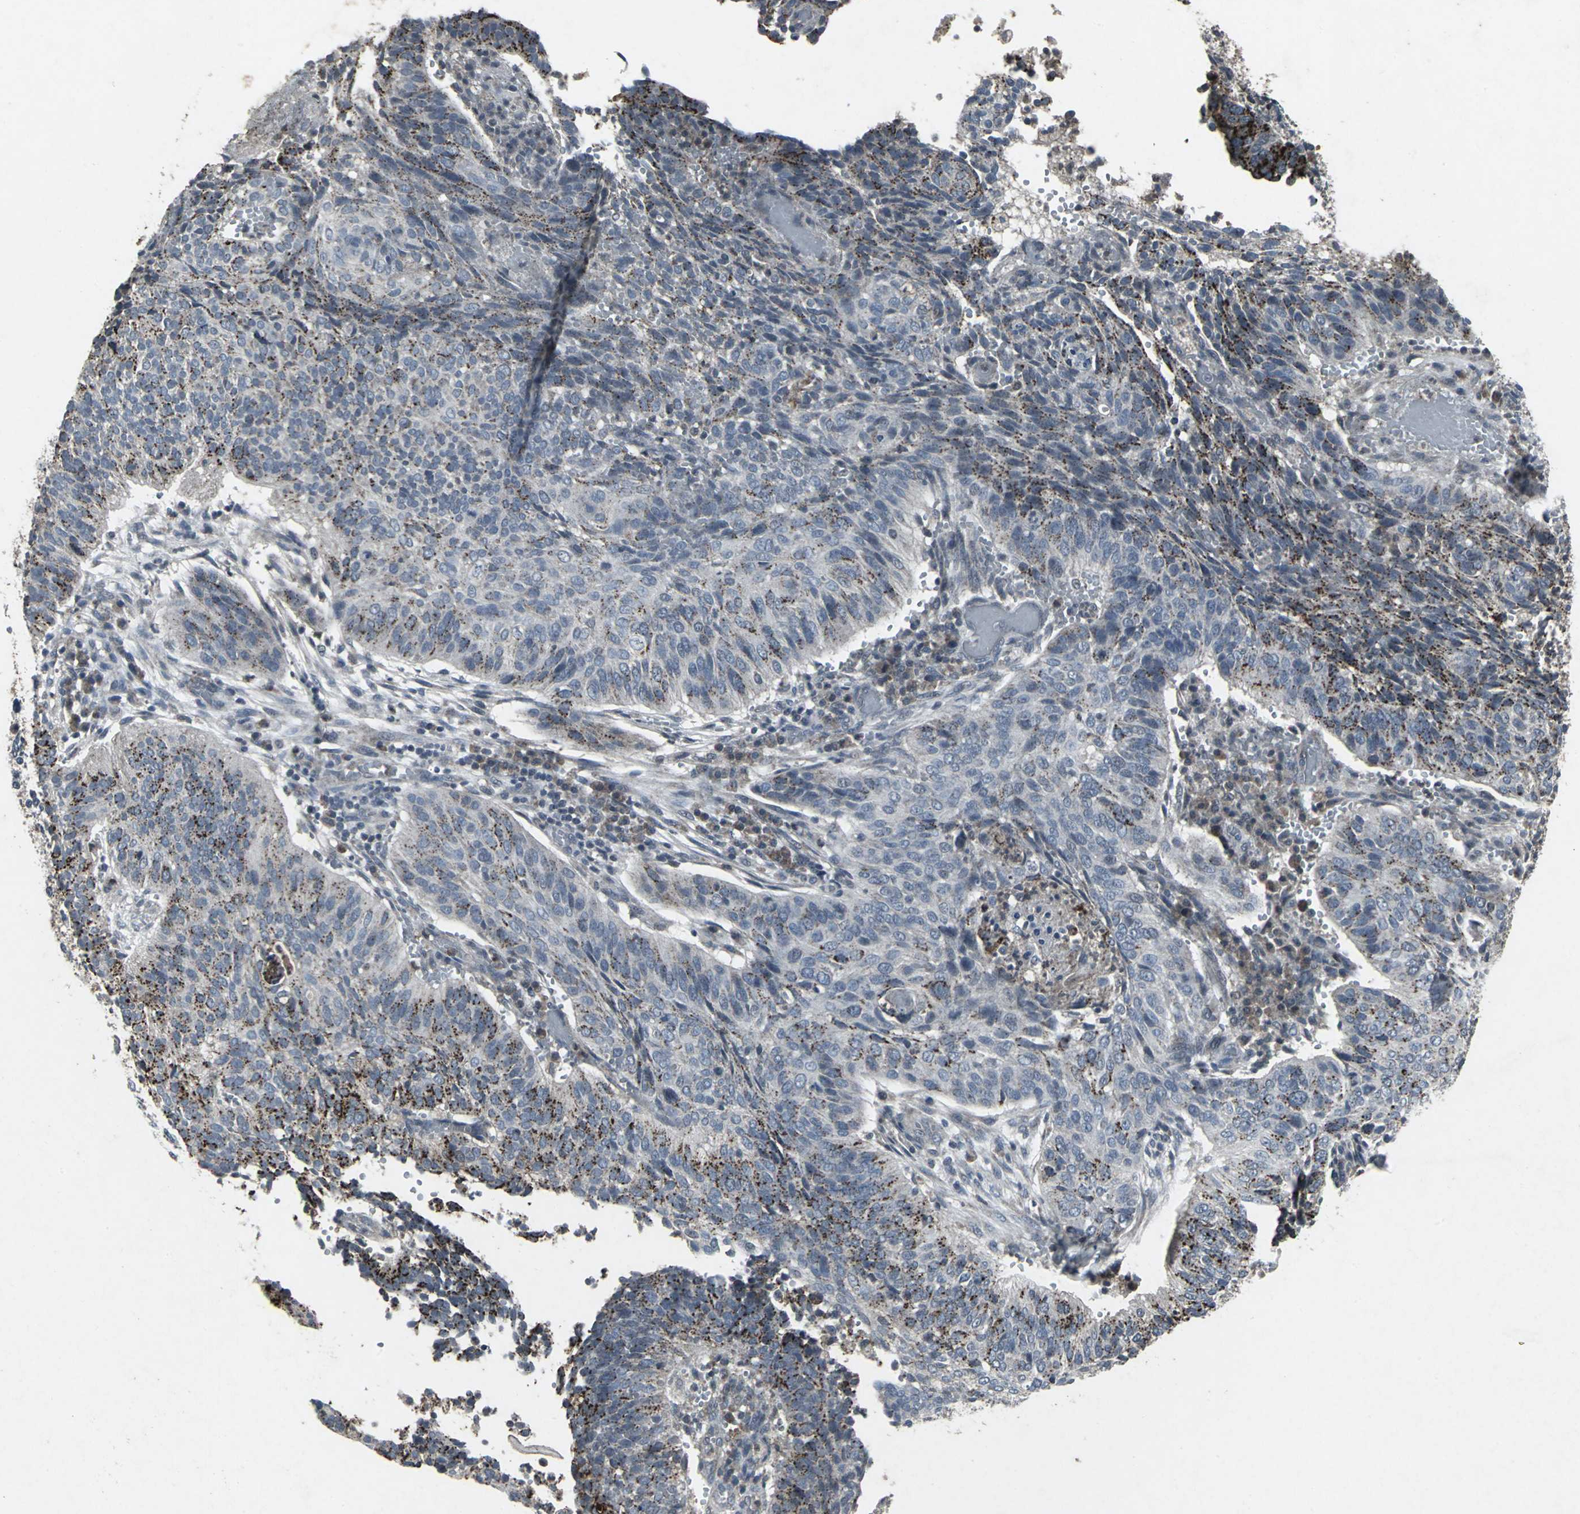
{"staining": {"intensity": "moderate", "quantity": ">75%", "location": "cytoplasmic/membranous"}, "tissue": "cervical cancer", "cell_type": "Tumor cells", "image_type": "cancer", "snomed": [{"axis": "morphology", "description": "Squamous cell carcinoma, NOS"}, {"axis": "topography", "description": "Cervix"}], "caption": "Cervical cancer stained with immunohistochemistry shows moderate cytoplasmic/membranous positivity in approximately >75% of tumor cells. (DAB = brown stain, brightfield microscopy at high magnification).", "gene": "BMP4", "patient": {"sex": "female", "age": 39}}